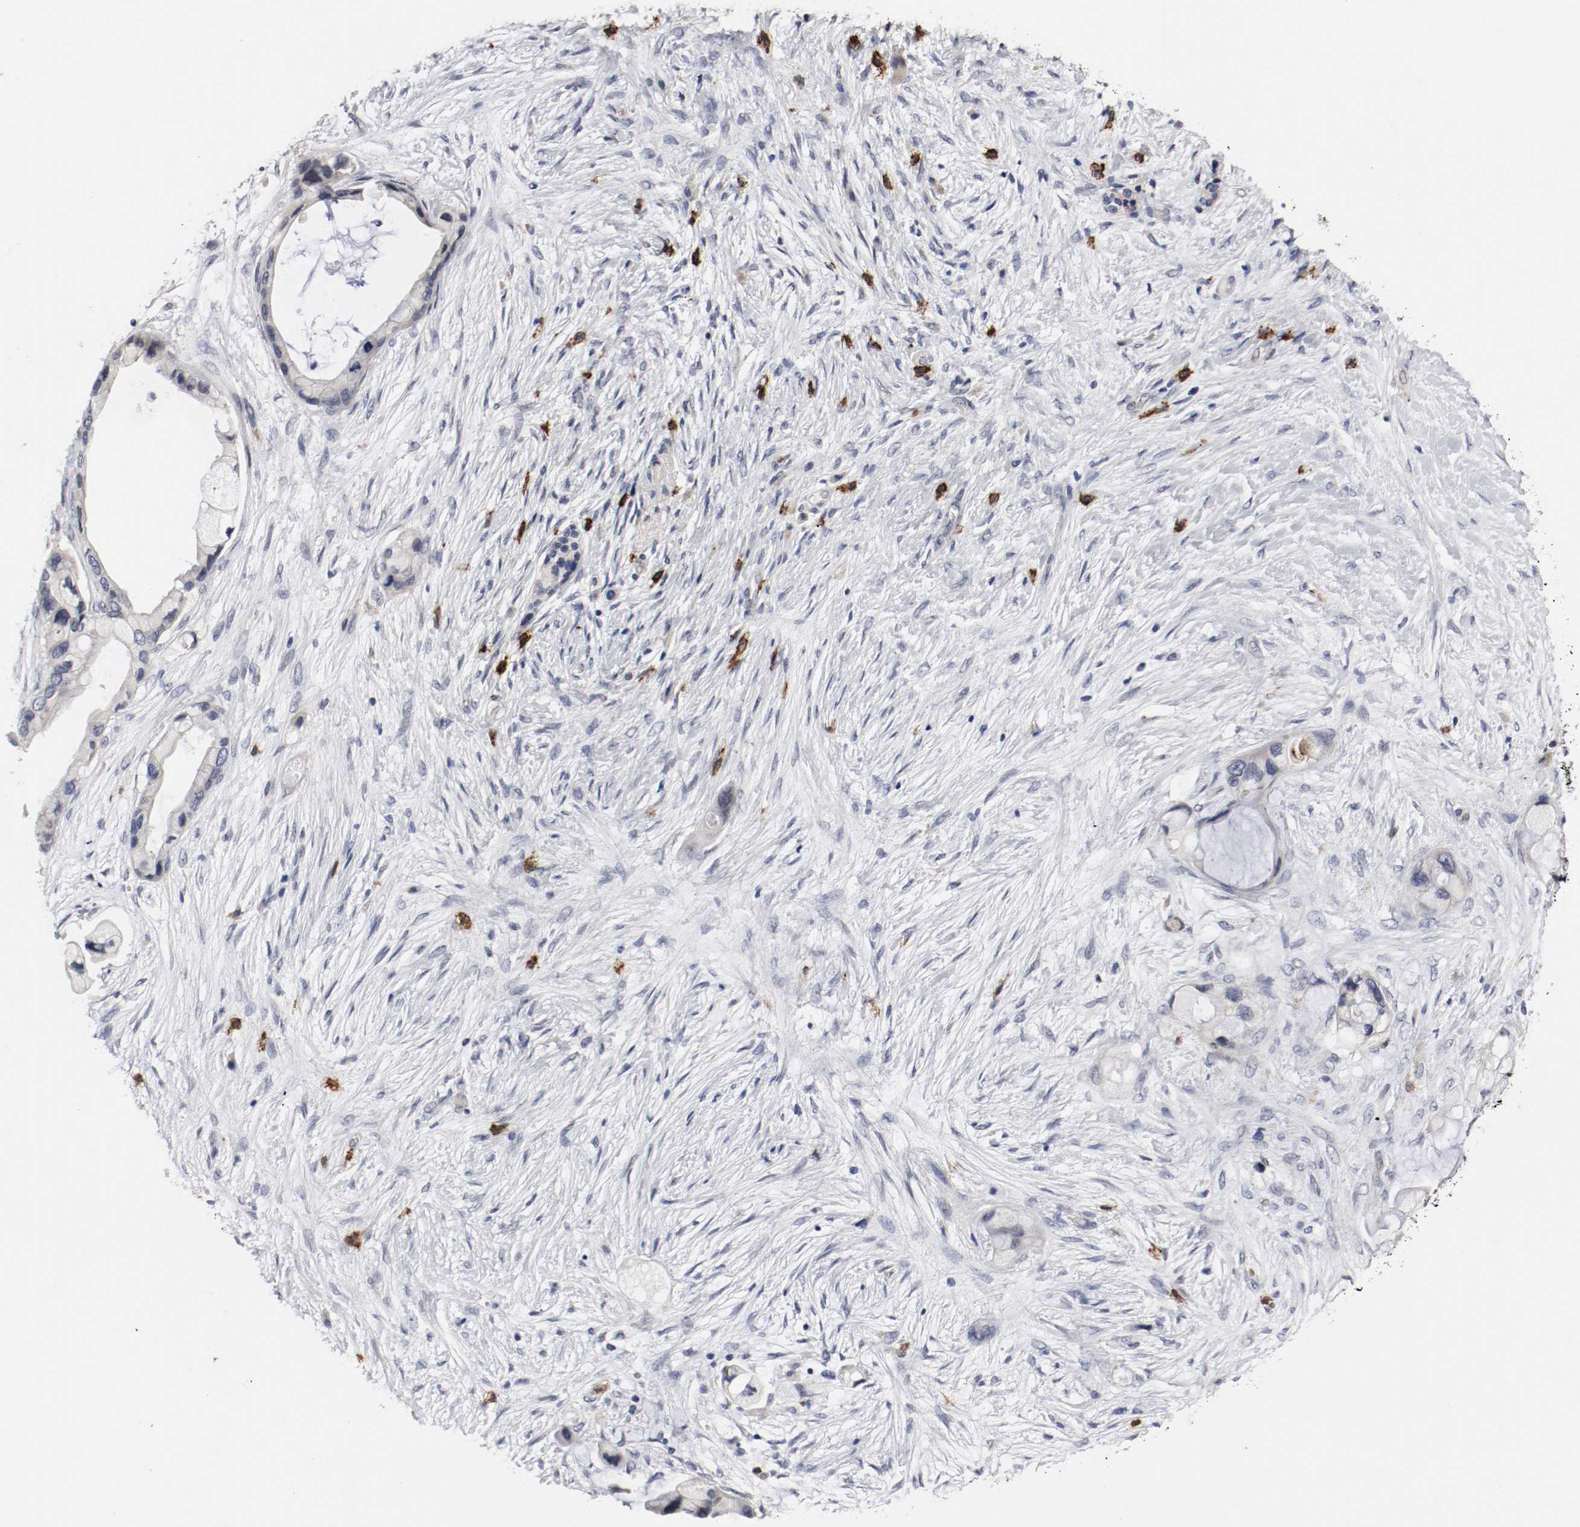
{"staining": {"intensity": "negative", "quantity": "none", "location": "none"}, "tissue": "pancreatic cancer", "cell_type": "Tumor cells", "image_type": "cancer", "snomed": [{"axis": "morphology", "description": "Adenocarcinoma, NOS"}, {"axis": "topography", "description": "Pancreas"}], "caption": "A histopathology image of human adenocarcinoma (pancreatic) is negative for staining in tumor cells.", "gene": "KIT", "patient": {"sex": "female", "age": 59}}